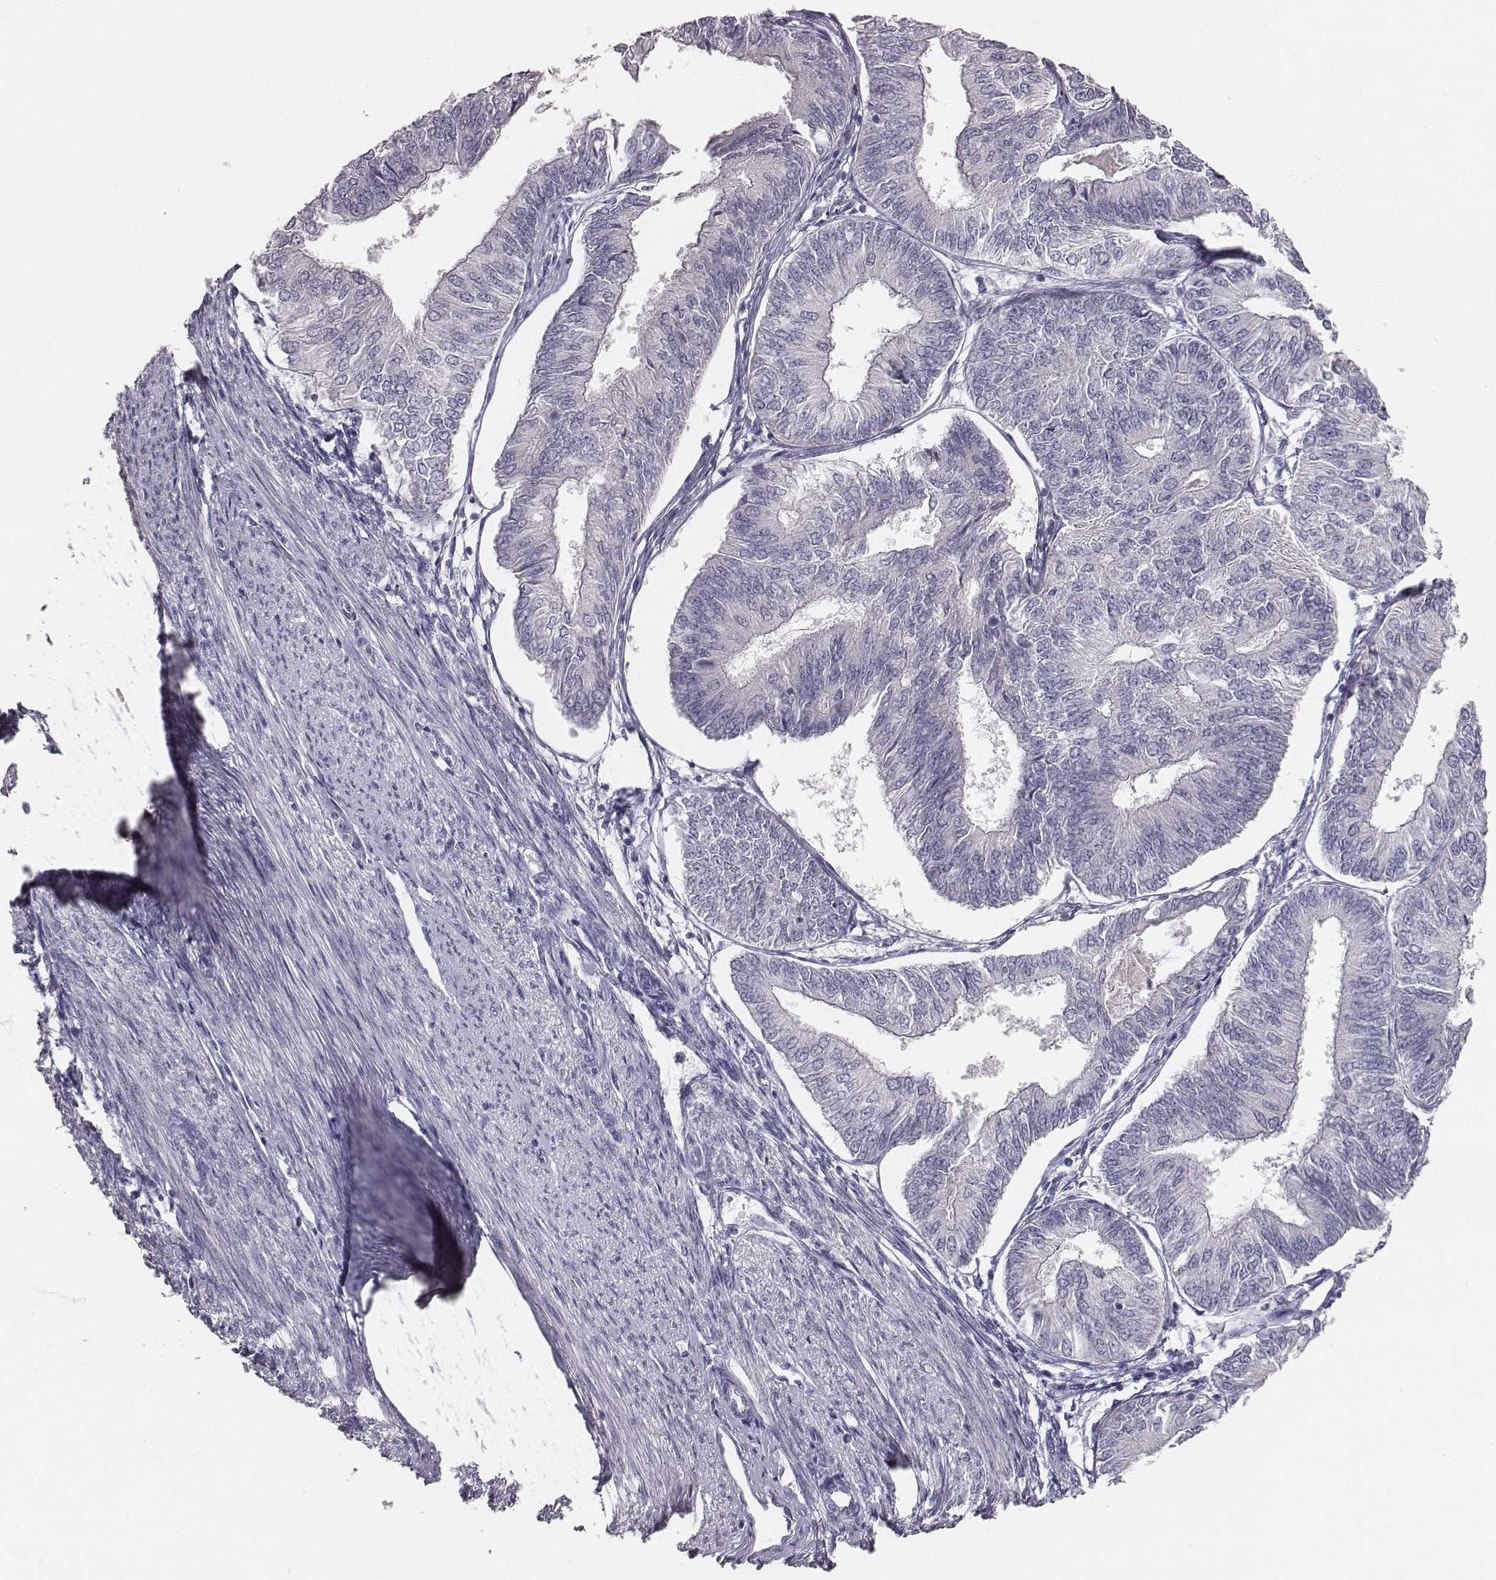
{"staining": {"intensity": "negative", "quantity": "none", "location": "none"}, "tissue": "endometrial cancer", "cell_type": "Tumor cells", "image_type": "cancer", "snomed": [{"axis": "morphology", "description": "Adenocarcinoma, NOS"}, {"axis": "topography", "description": "Endometrium"}], "caption": "A photomicrograph of endometrial adenocarcinoma stained for a protein exhibits no brown staining in tumor cells.", "gene": "MYH6", "patient": {"sex": "female", "age": 58}}